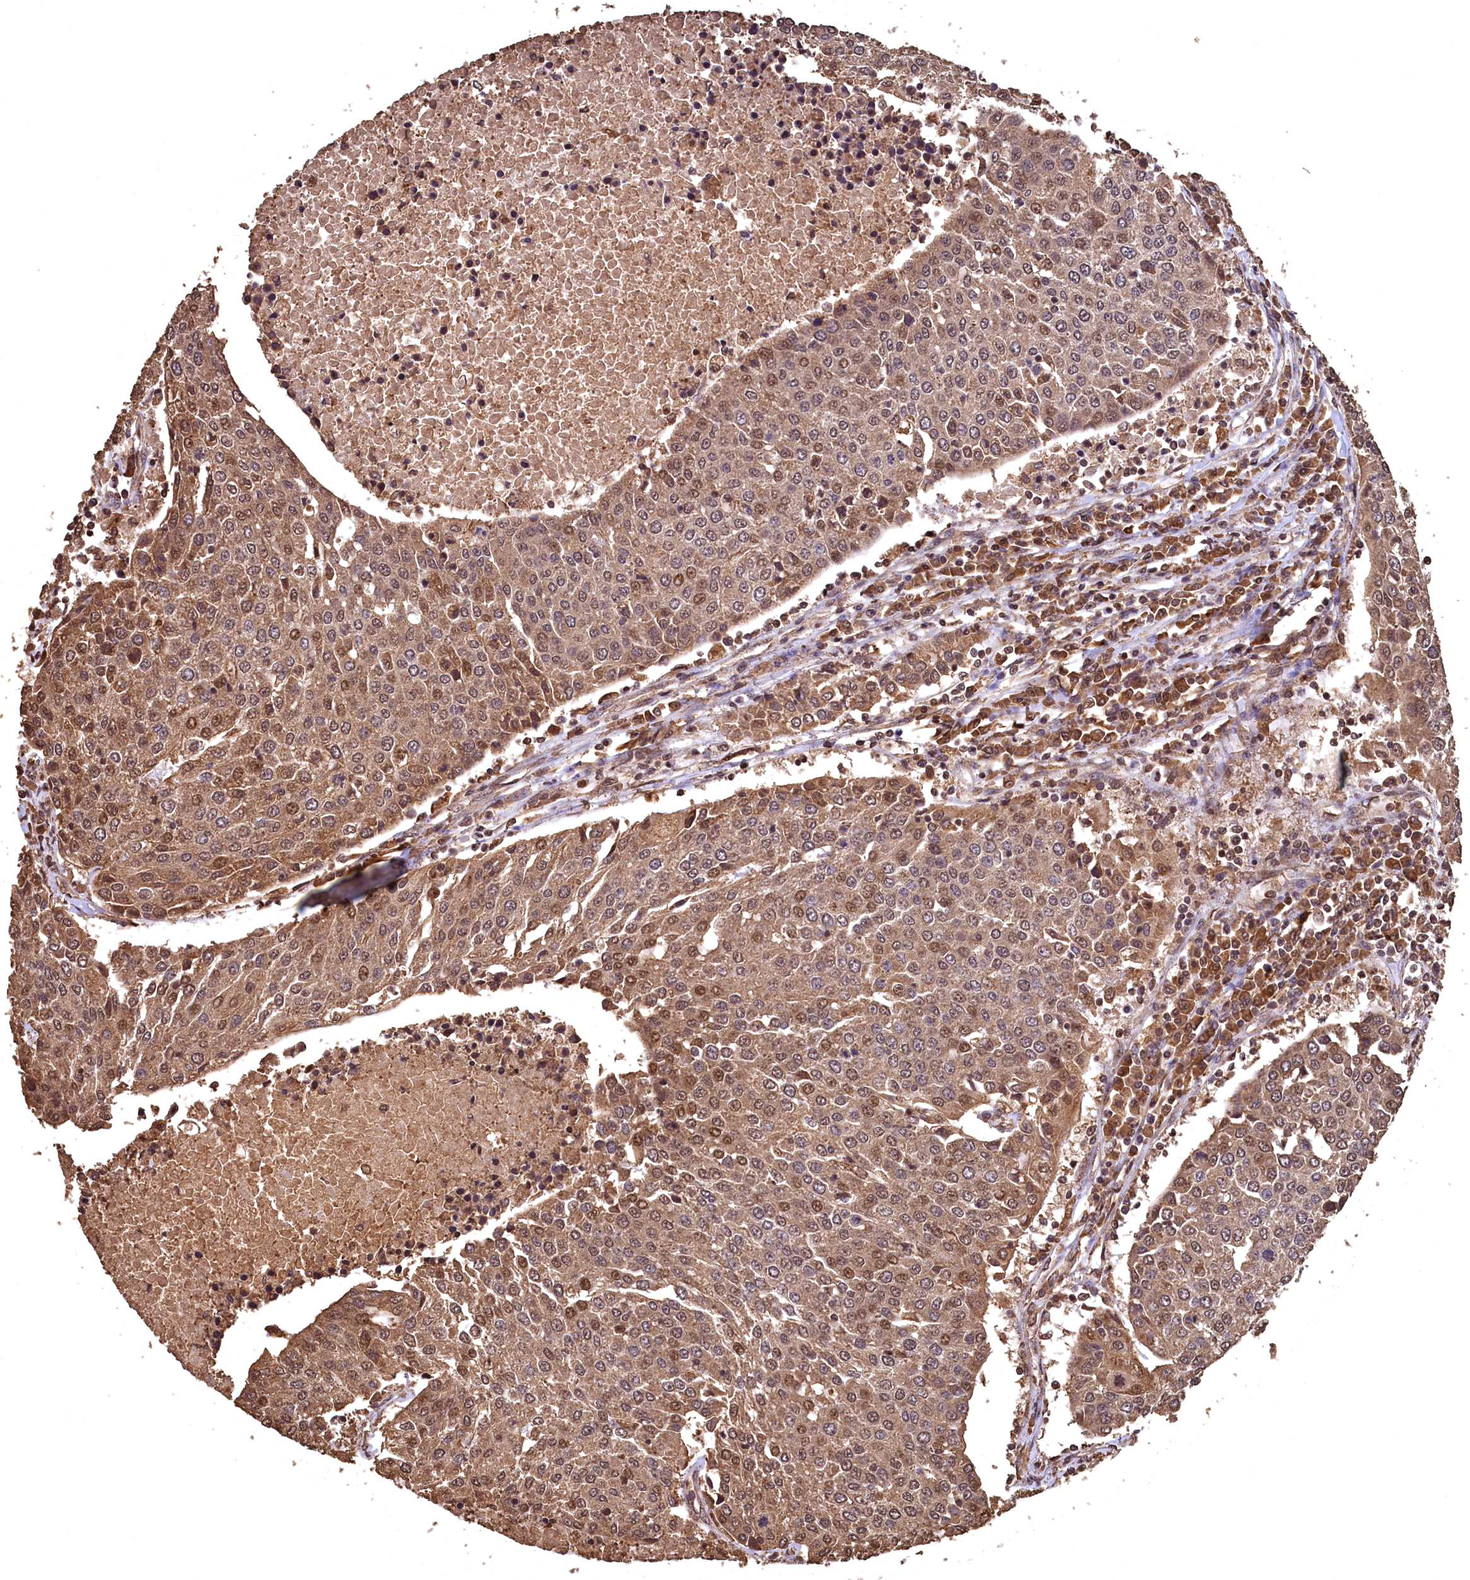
{"staining": {"intensity": "moderate", "quantity": "25%-75%", "location": "cytoplasmic/membranous,nuclear"}, "tissue": "urothelial cancer", "cell_type": "Tumor cells", "image_type": "cancer", "snomed": [{"axis": "morphology", "description": "Urothelial carcinoma, High grade"}, {"axis": "topography", "description": "Urinary bladder"}], "caption": "Urothelial carcinoma (high-grade) stained for a protein (brown) demonstrates moderate cytoplasmic/membranous and nuclear positive expression in about 25%-75% of tumor cells.", "gene": "CEP57L1", "patient": {"sex": "female", "age": 85}}